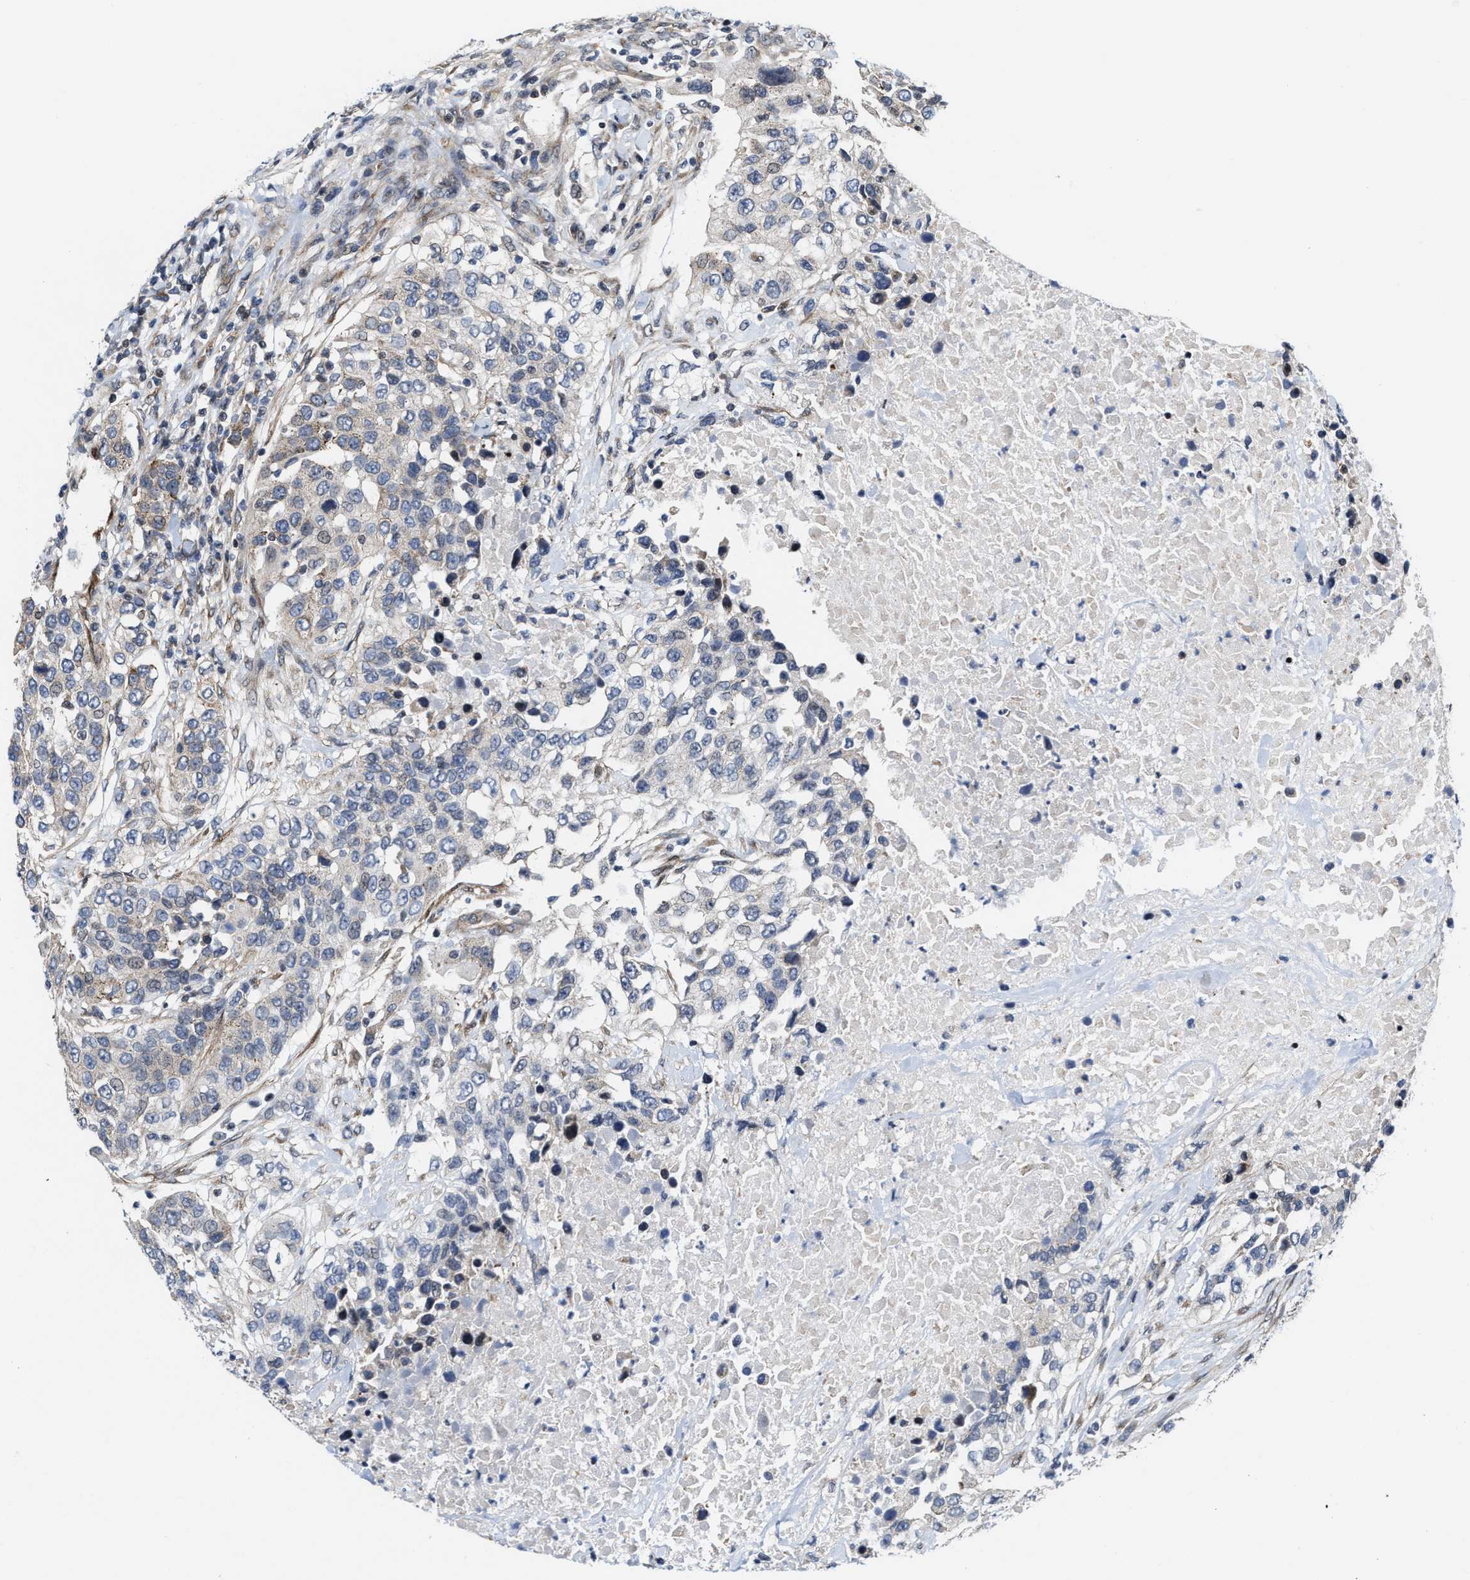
{"staining": {"intensity": "negative", "quantity": "none", "location": "none"}, "tissue": "urothelial cancer", "cell_type": "Tumor cells", "image_type": "cancer", "snomed": [{"axis": "morphology", "description": "Urothelial carcinoma, High grade"}, {"axis": "topography", "description": "Urinary bladder"}], "caption": "High power microscopy image of an IHC histopathology image of urothelial cancer, revealing no significant positivity in tumor cells. (DAB (3,3'-diaminobenzidine) IHC visualized using brightfield microscopy, high magnification).", "gene": "TGFB1I1", "patient": {"sex": "female", "age": 80}}